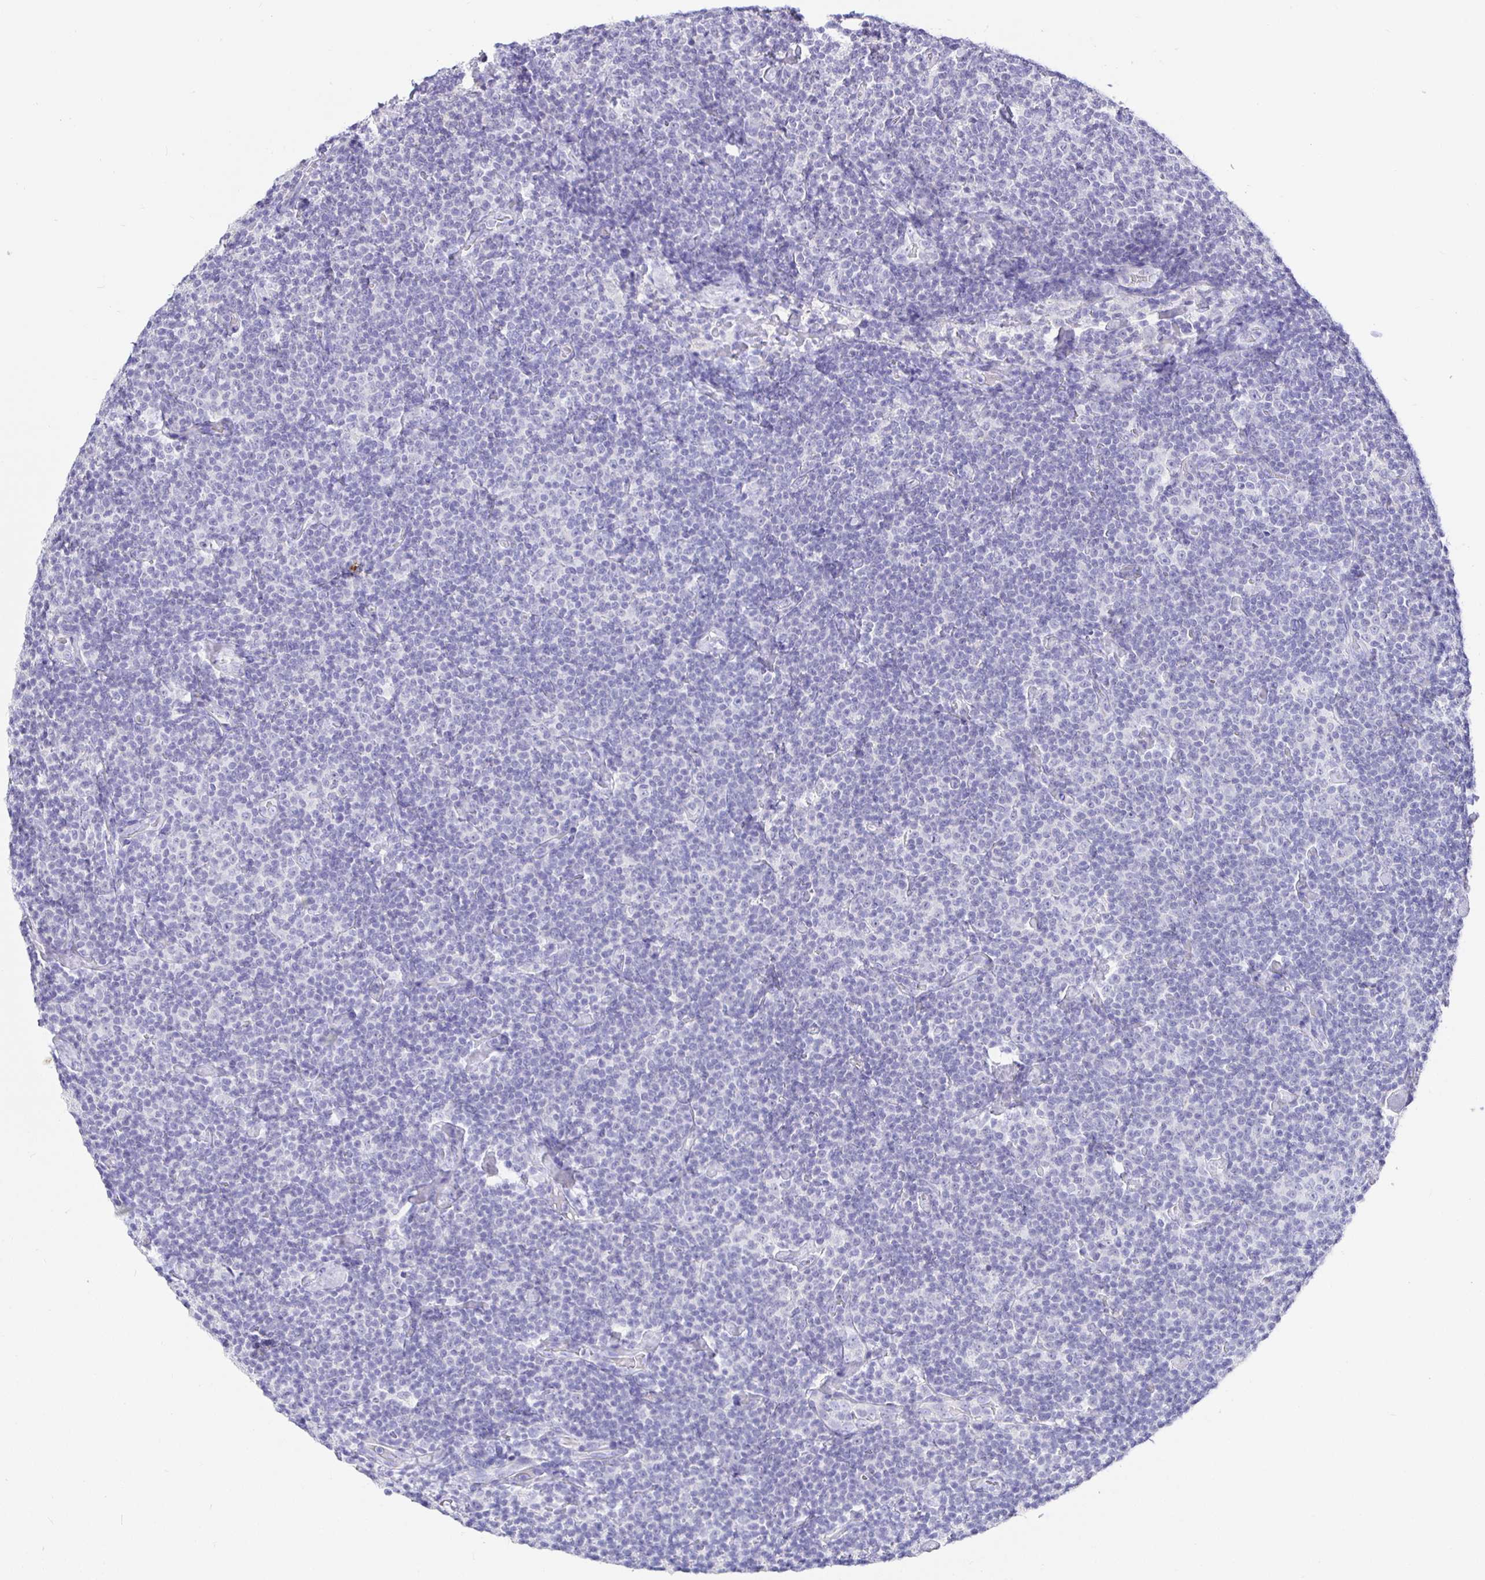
{"staining": {"intensity": "negative", "quantity": "none", "location": "none"}, "tissue": "lymphoma", "cell_type": "Tumor cells", "image_type": "cancer", "snomed": [{"axis": "morphology", "description": "Malignant lymphoma, non-Hodgkin's type, Low grade"}, {"axis": "topography", "description": "Lymph node"}], "caption": "Lymphoma stained for a protein using immunohistochemistry (IHC) exhibits no staining tumor cells.", "gene": "TPTE", "patient": {"sex": "male", "age": 81}}